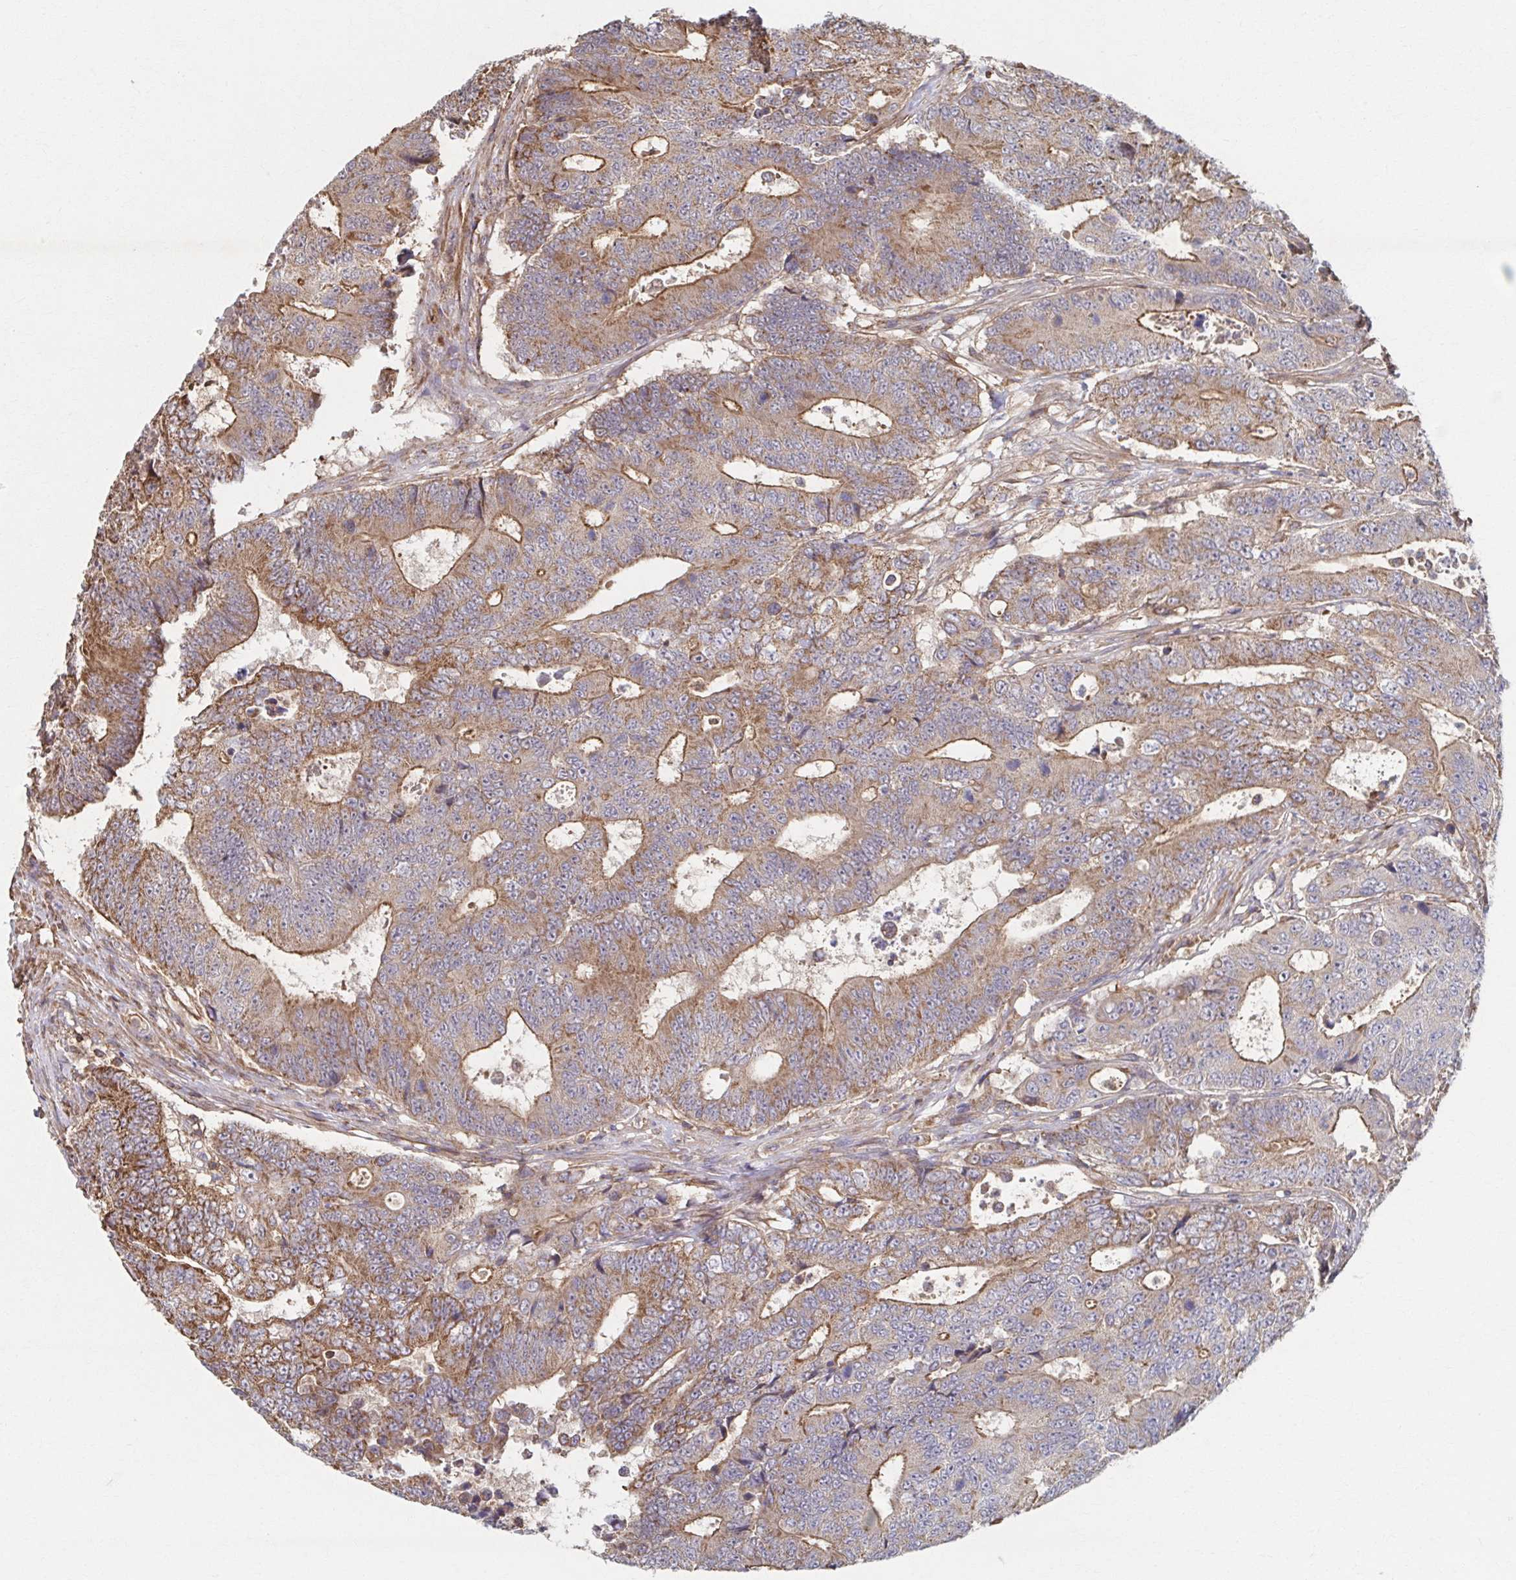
{"staining": {"intensity": "moderate", "quantity": ">75%", "location": "cytoplasmic/membranous"}, "tissue": "colorectal cancer", "cell_type": "Tumor cells", "image_type": "cancer", "snomed": [{"axis": "morphology", "description": "Adenocarcinoma, NOS"}, {"axis": "topography", "description": "Colon"}], "caption": "DAB immunohistochemical staining of colorectal cancer displays moderate cytoplasmic/membranous protein positivity in about >75% of tumor cells. (DAB (3,3'-diaminobenzidine) = brown stain, brightfield microscopy at high magnification).", "gene": "KLHL34", "patient": {"sex": "female", "age": 48}}